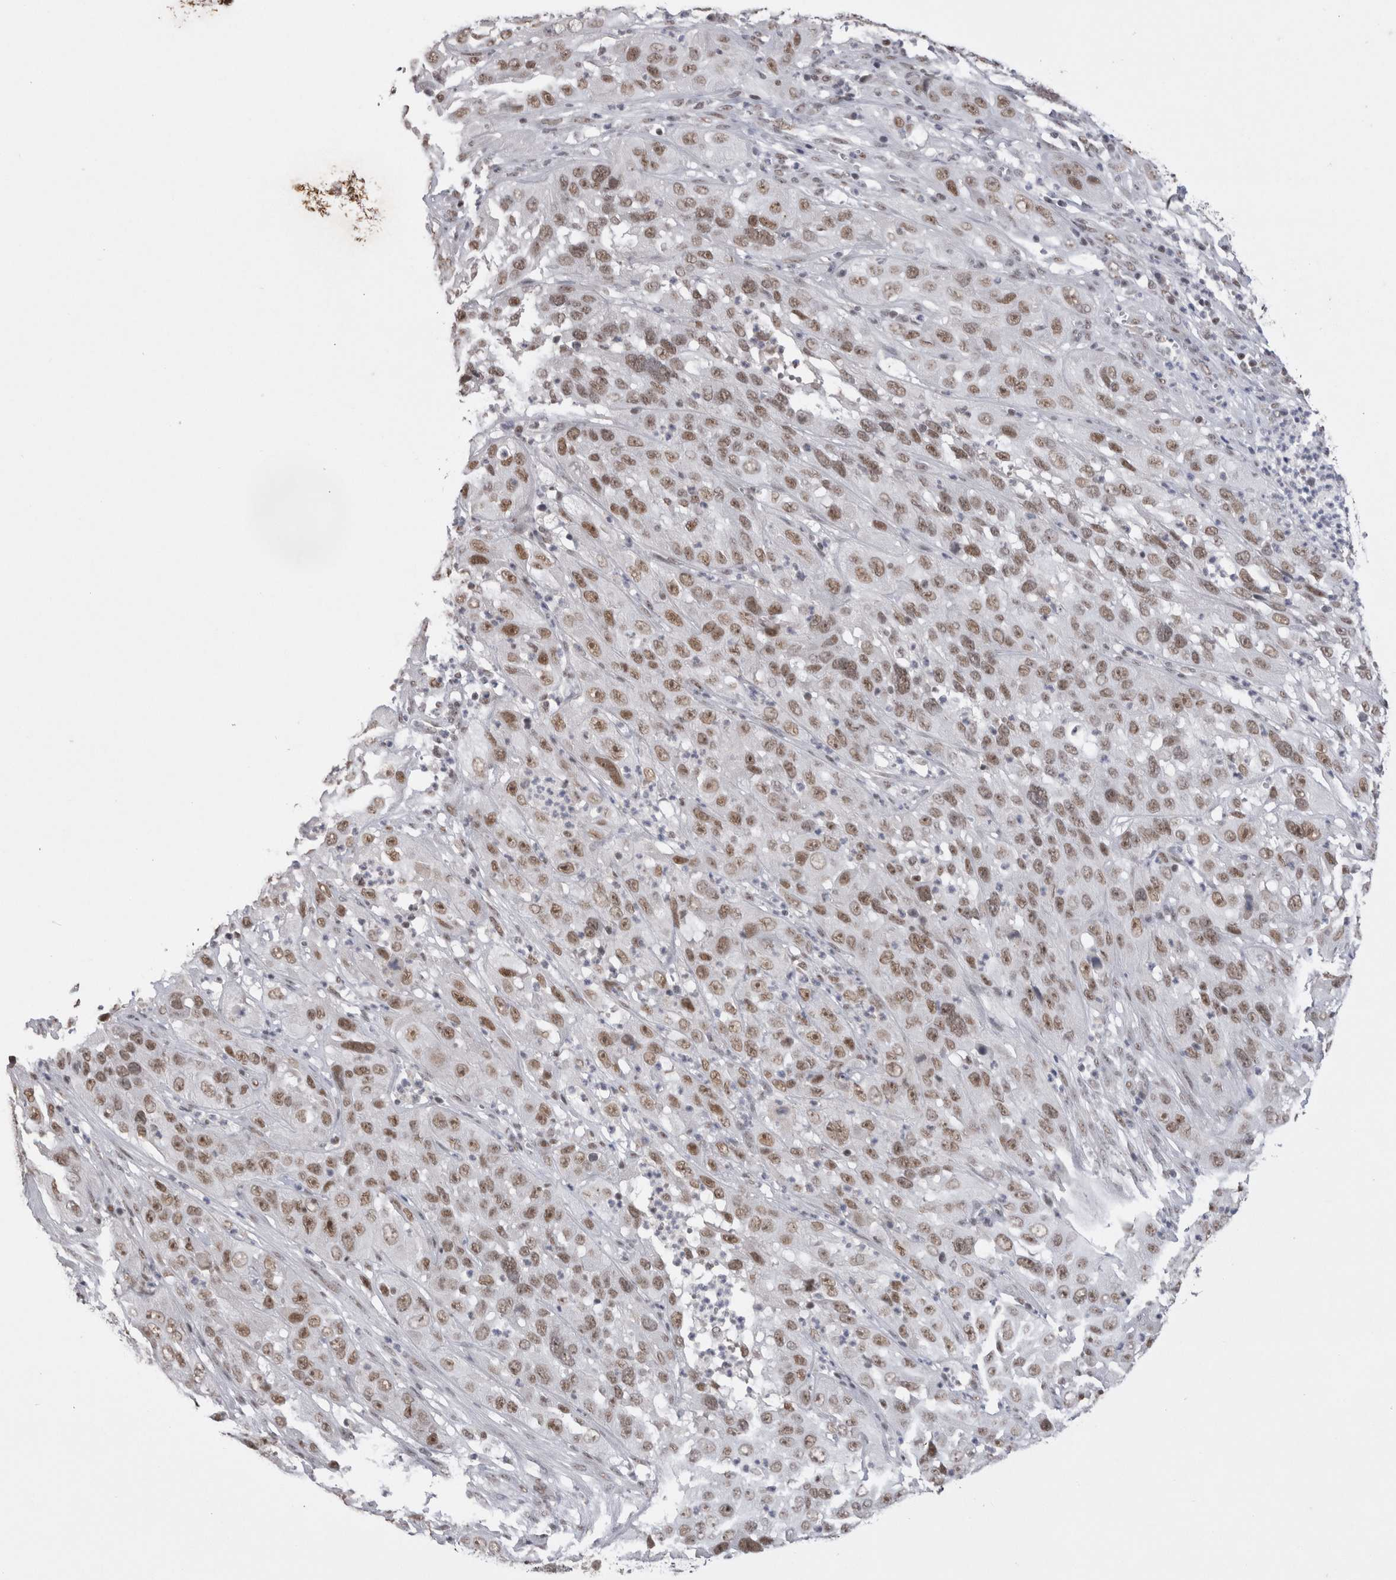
{"staining": {"intensity": "moderate", "quantity": ">75%", "location": "nuclear"}, "tissue": "cervical cancer", "cell_type": "Tumor cells", "image_type": "cancer", "snomed": [{"axis": "morphology", "description": "Squamous cell carcinoma, NOS"}, {"axis": "topography", "description": "Cervix"}], "caption": "A brown stain labels moderate nuclear expression of a protein in cervical cancer (squamous cell carcinoma) tumor cells. The staining was performed using DAB to visualize the protein expression in brown, while the nuclei were stained in blue with hematoxylin (Magnification: 20x).", "gene": "DAXX", "patient": {"sex": "female", "age": 32}}